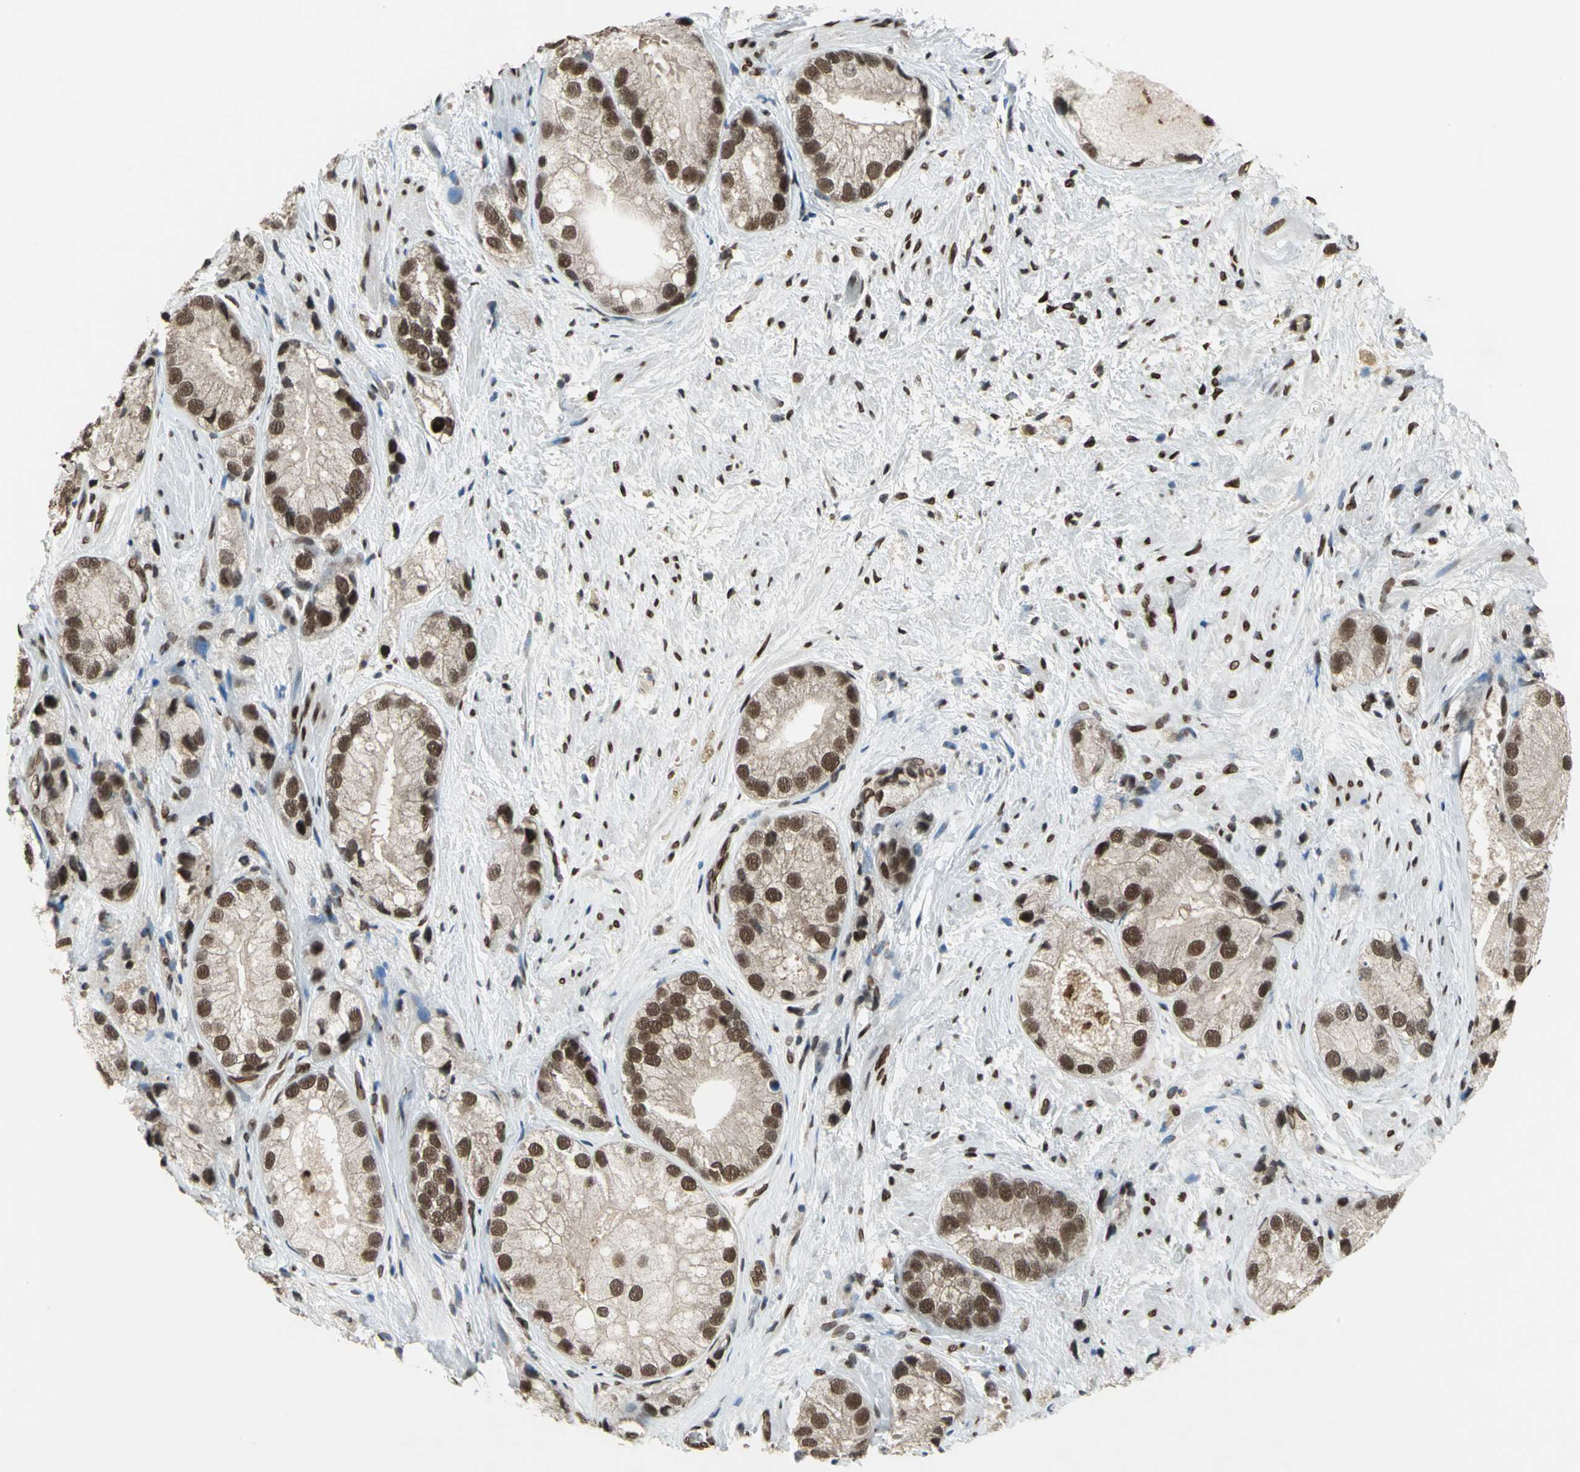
{"staining": {"intensity": "strong", "quantity": ">75%", "location": "cytoplasmic/membranous,nuclear"}, "tissue": "prostate cancer", "cell_type": "Tumor cells", "image_type": "cancer", "snomed": [{"axis": "morphology", "description": "Adenocarcinoma, Low grade"}, {"axis": "topography", "description": "Prostate"}], "caption": "Tumor cells show high levels of strong cytoplasmic/membranous and nuclear expression in approximately >75% of cells in prostate cancer.", "gene": "ISY1", "patient": {"sex": "male", "age": 69}}